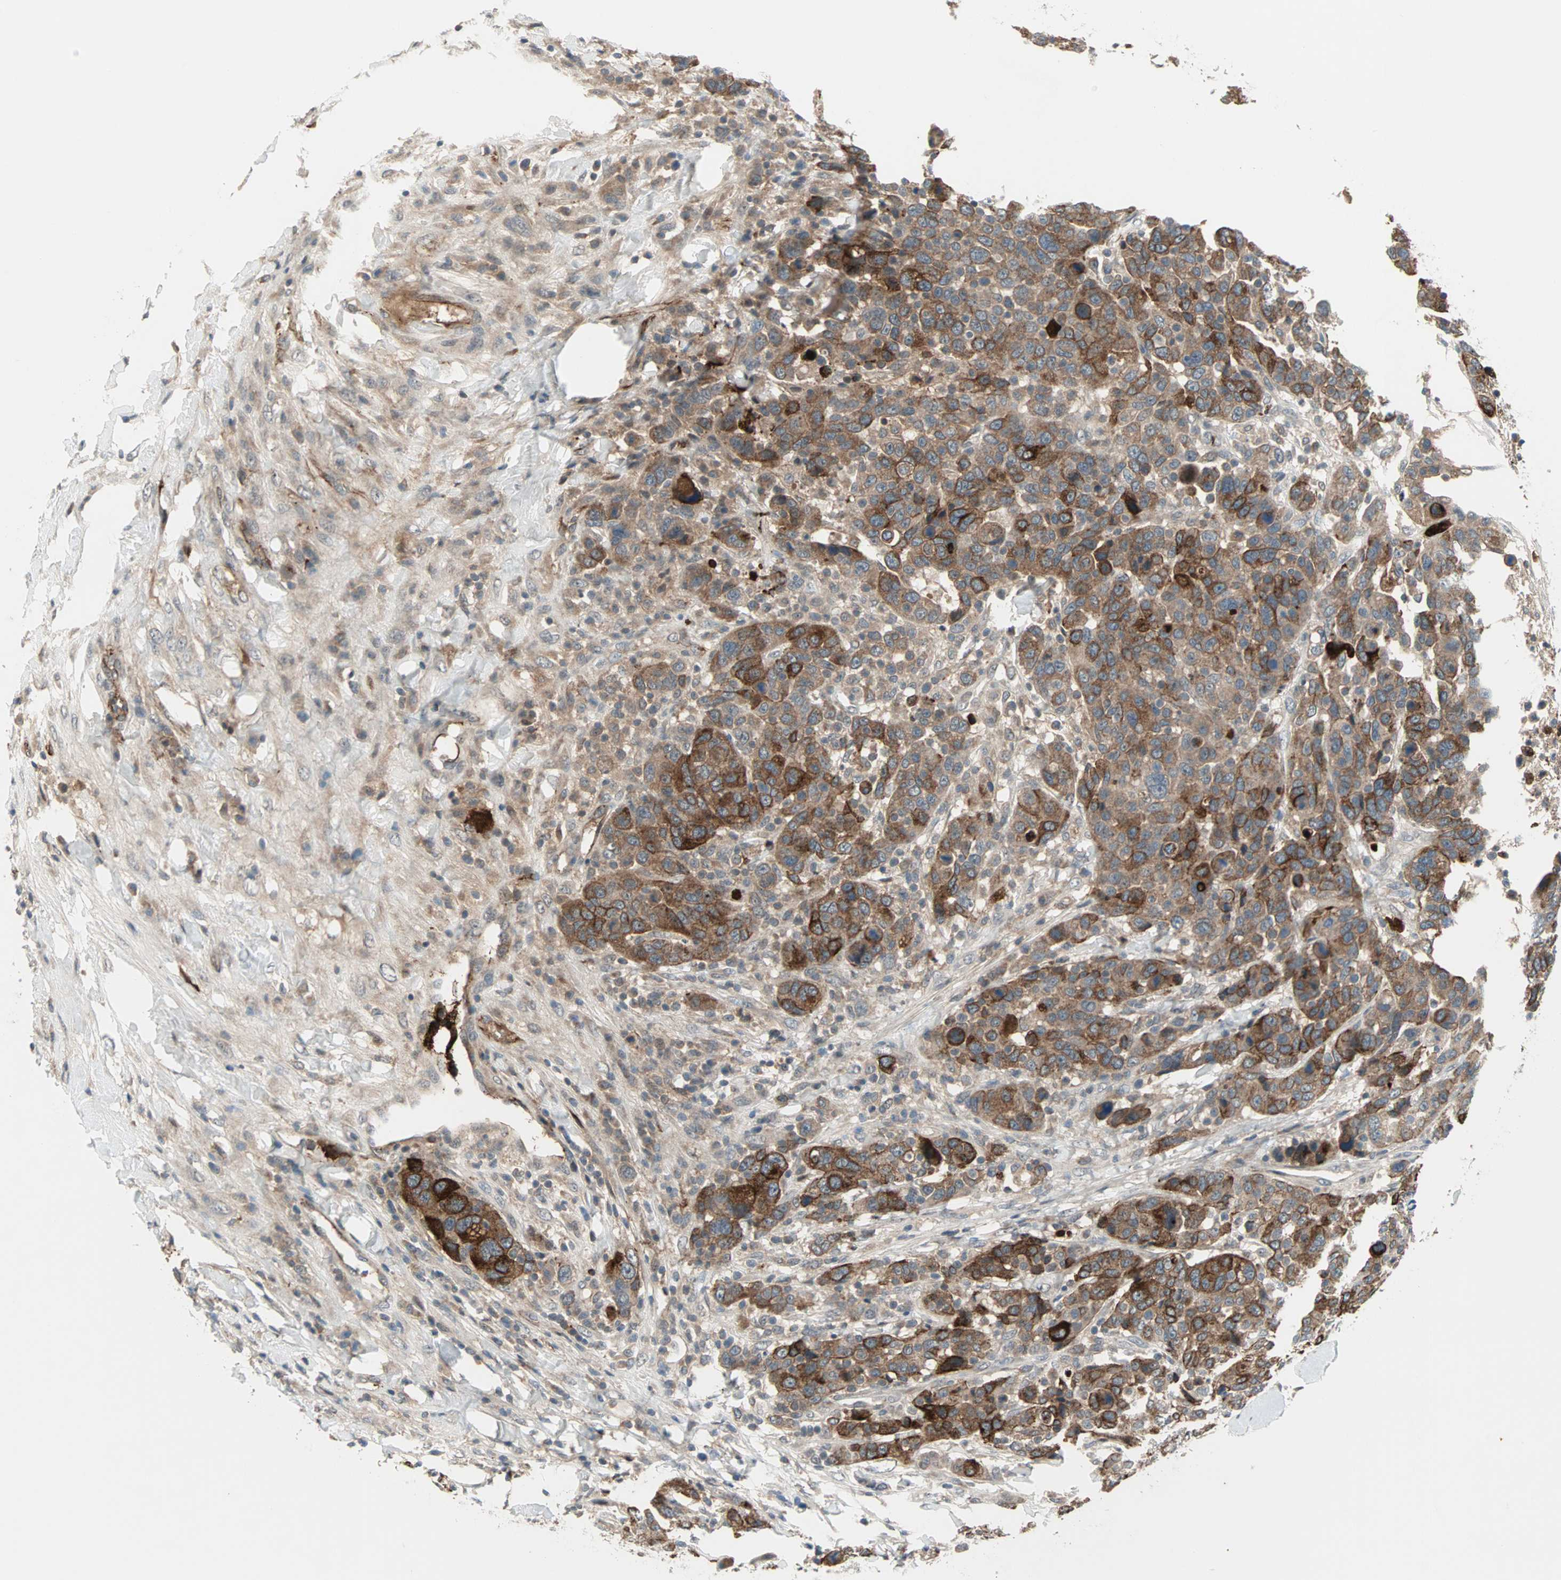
{"staining": {"intensity": "strong", "quantity": "25%-75%", "location": "cytoplasmic/membranous"}, "tissue": "breast cancer", "cell_type": "Tumor cells", "image_type": "cancer", "snomed": [{"axis": "morphology", "description": "Duct carcinoma"}, {"axis": "topography", "description": "Breast"}], "caption": "Brown immunohistochemical staining in breast cancer (intraductal carcinoma) demonstrates strong cytoplasmic/membranous staining in about 25%-75% of tumor cells.", "gene": "PROS1", "patient": {"sex": "female", "age": 37}}